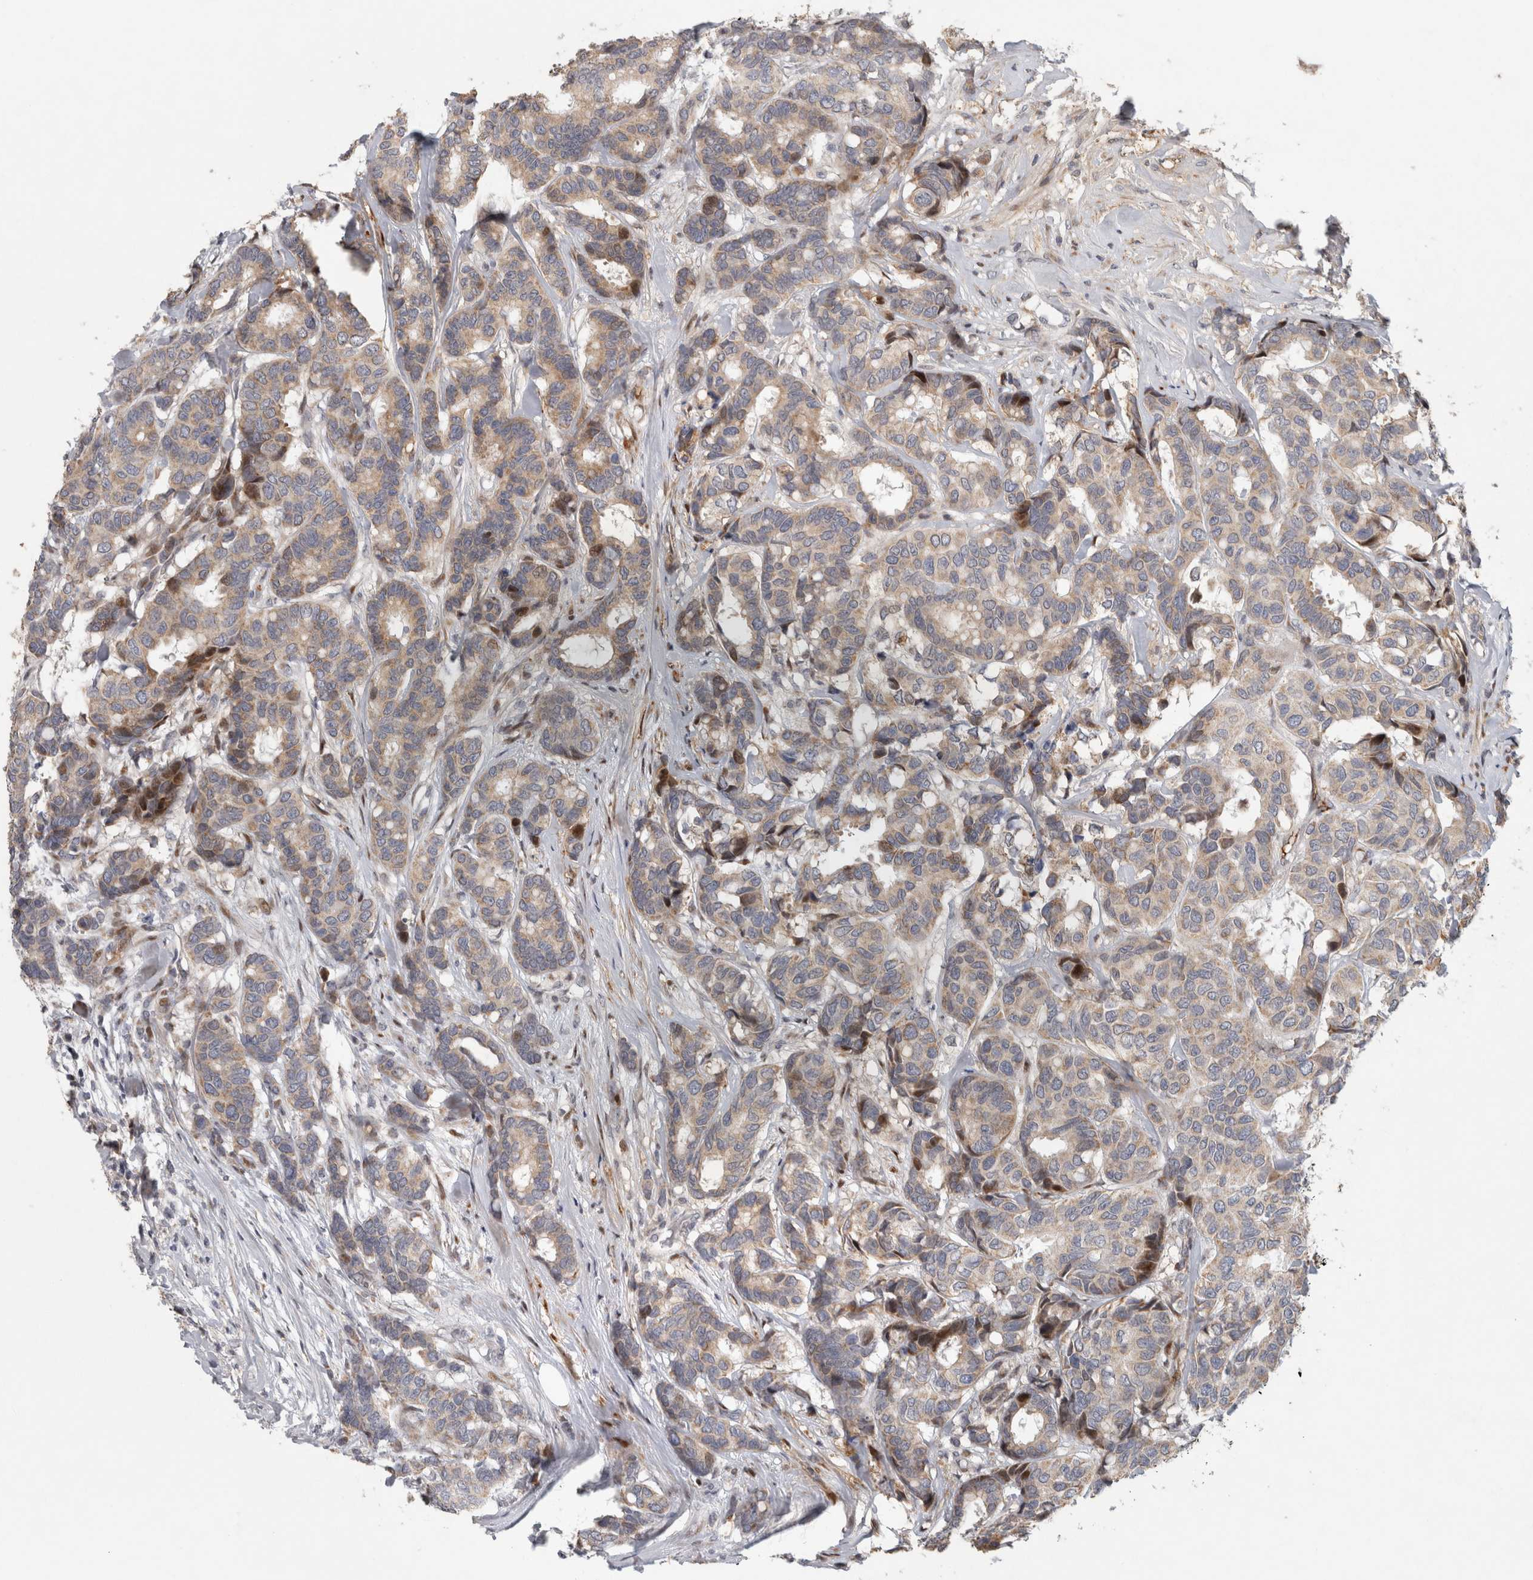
{"staining": {"intensity": "moderate", "quantity": "<25%", "location": "cytoplasmic/membranous,nuclear"}, "tissue": "breast cancer", "cell_type": "Tumor cells", "image_type": "cancer", "snomed": [{"axis": "morphology", "description": "Duct carcinoma"}, {"axis": "topography", "description": "Breast"}], "caption": "Breast cancer (invasive ductal carcinoma) stained with DAB (3,3'-diaminobenzidine) IHC exhibits low levels of moderate cytoplasmic/membranous and nuclear expression in about <25% of tumor cells.", "gene": "RBM48", "patient": {"sex": "female", "age": 87}}